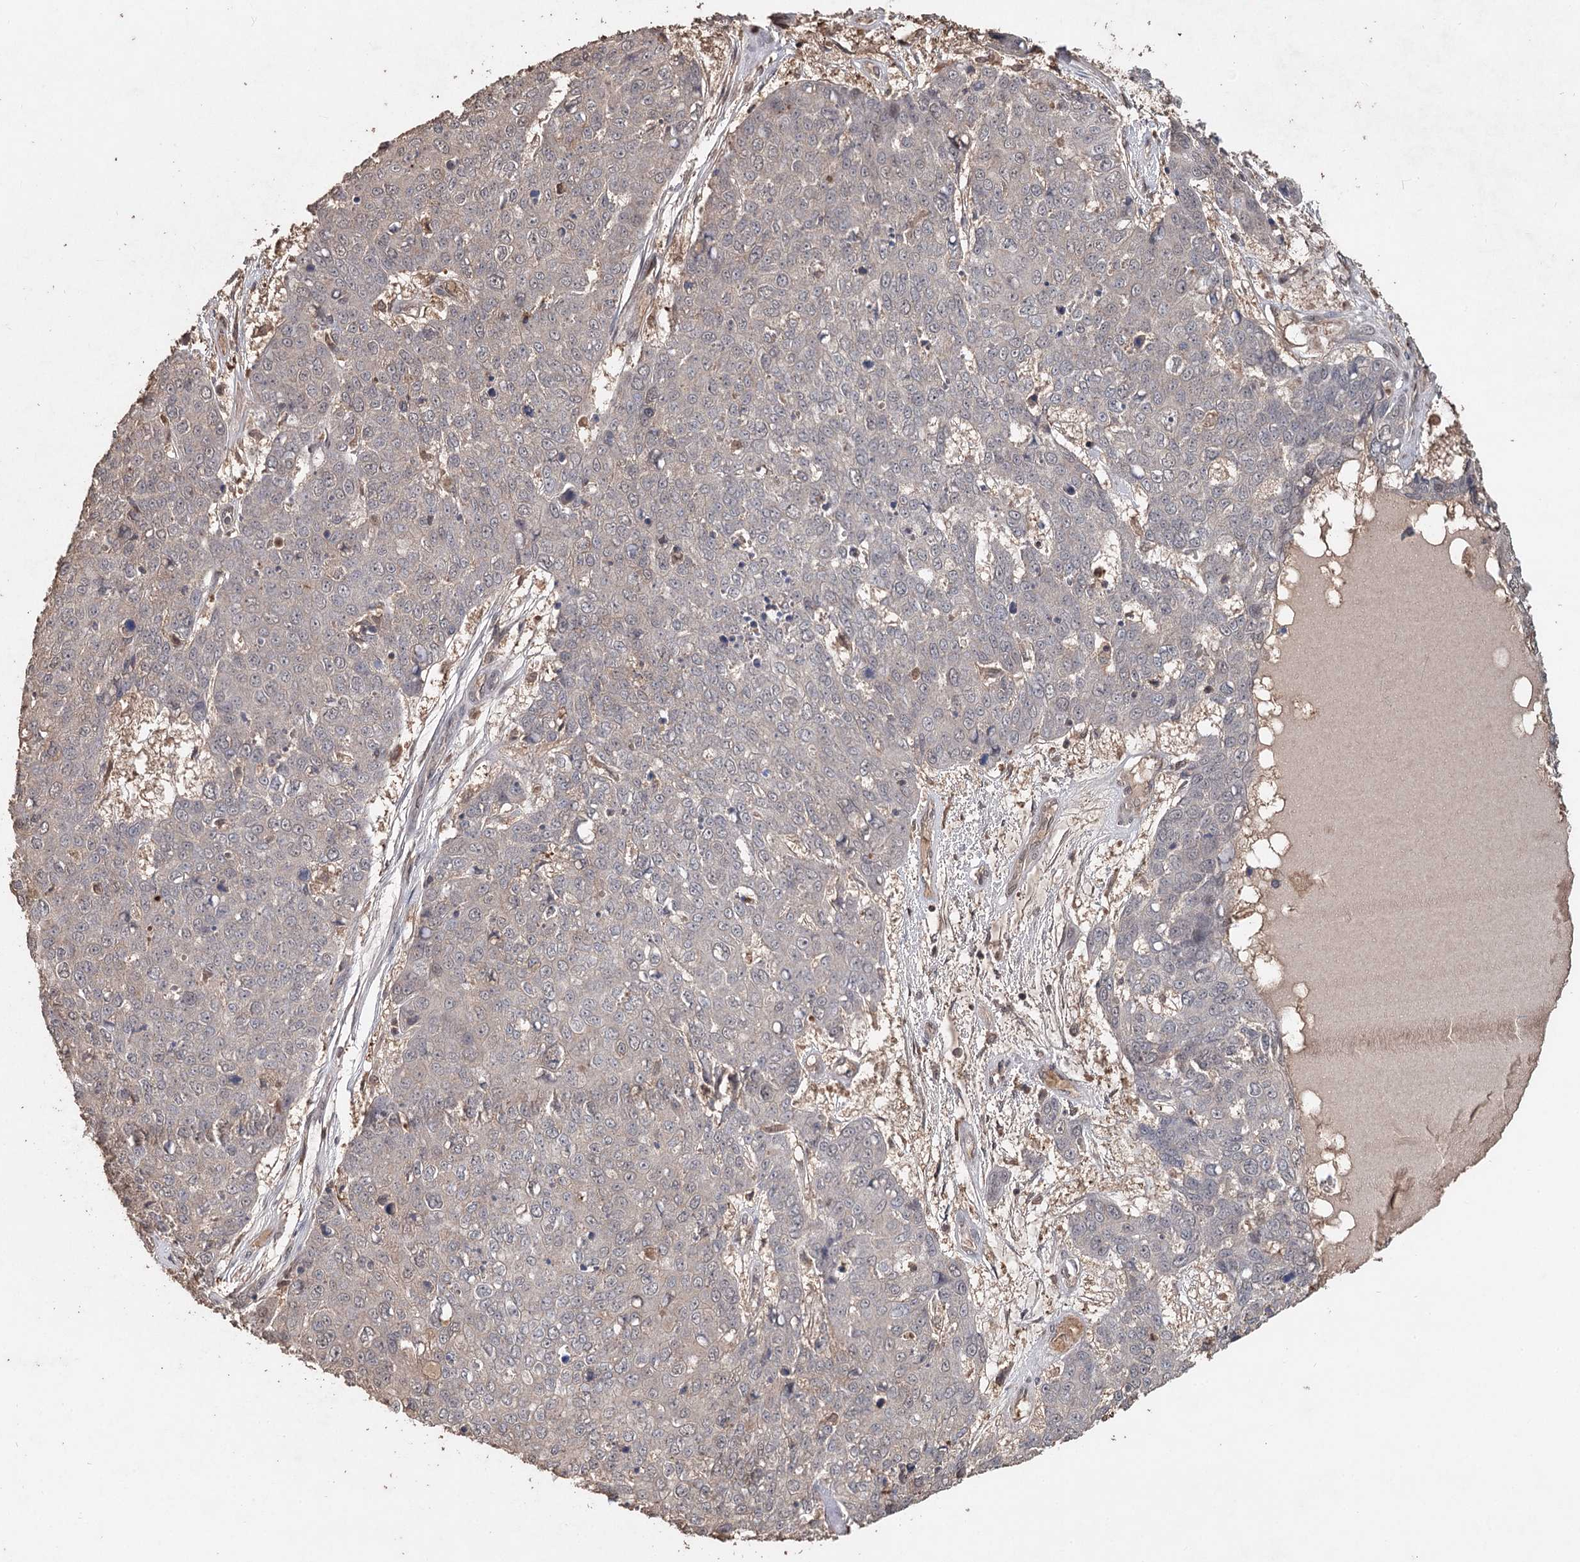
{"staining": {"intensity": "negative", "quantity": "none", "location": "none"}, "tissue": "skin cancer", "cell_type": "Tumor cells", "image_type": "cancer", "snomed": [{"axis": "morphology", "description": "Squamous cell carcinoma, NOS"}, {"axis": "topography", "description": "Skin"}], "caption": "Micrograph shows no protein expression in tumor cells of skin cancer tissue.", "gene": "FBXO7", "patient": {"sex": "female", "age": 44}}